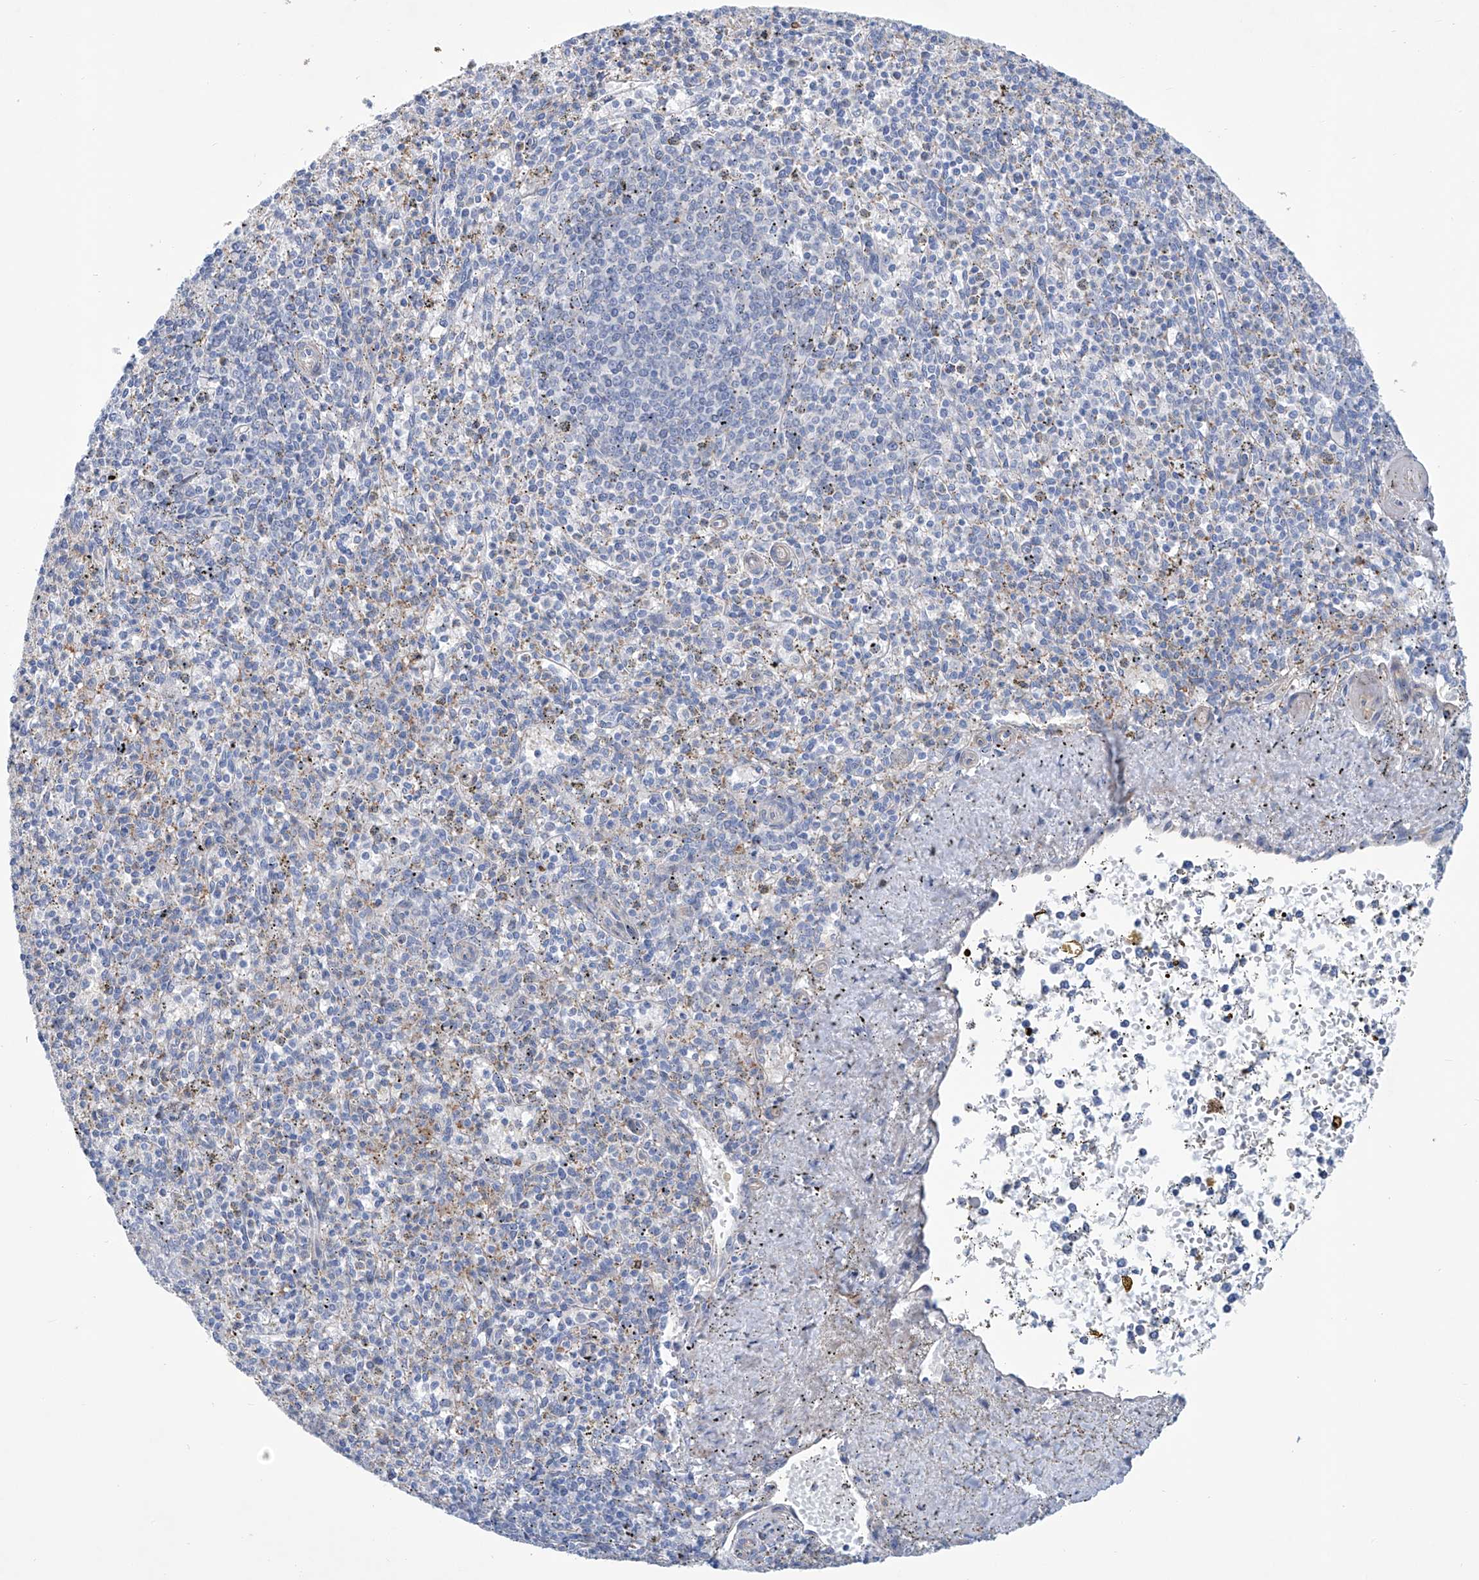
{"staining": {"intensity": "negative", "quantity": "none", "location": "none"}, "tissue": "spleen", "cell_type": "Cells in red pulp", "image_type": "normal", "snomed": [{"axis": "morphology", "description": "Normal tissue, NOS"}, {"axis": "topography", "description": "Spleen"}], "caption": "Immunohistochemical staining of normal spleen displays no significant expression in cells in red pulp. (DAB (3,3'-diaminobenzidine) immunohistochemistry visualized using brightfield microscopy, high magnification).", "gene": "TNN", "patient": {"sex": "male", "age": 72}}